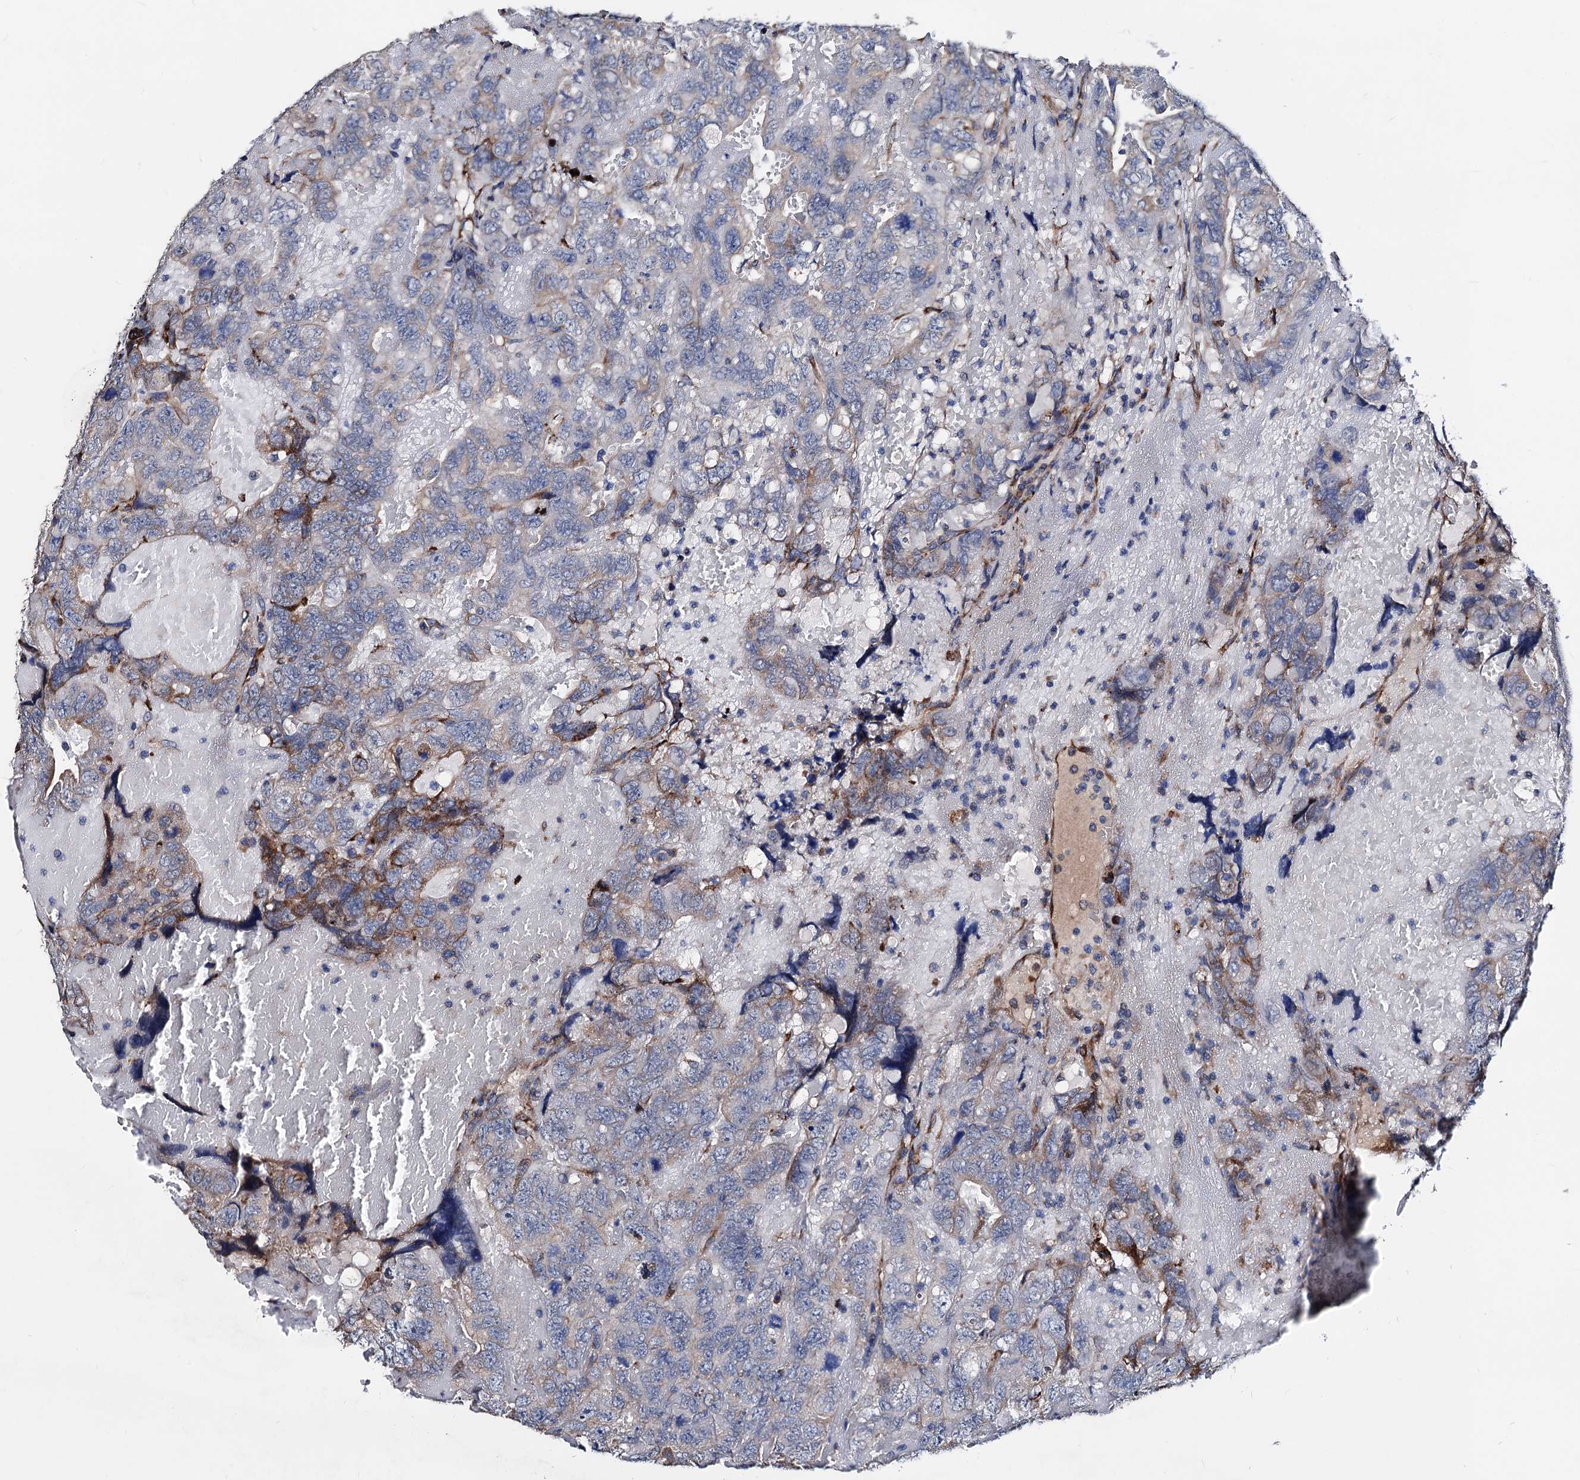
{"staining": {"intensity": "moderate", "quantity": "<25%", "location": "cytoplasmic/membranous"}, "tissue": "testis cancer", "cell_type": "Tumor cells", "image_type": "cancer", "snomed": [{"axis": "morphology", "description": "Carcinoma, Embryonal, NOS"}, {"axis": "topography", "description": "Testis"}], "caption": "IHC (DAB) staining of testis embryonal carcinoma reveals moderate cytoplasmic/membranous protein positivity in approximately <25% of tumor cells.", "gene": "AKAP11", "patient": {"sex": "male", "age": 45}}